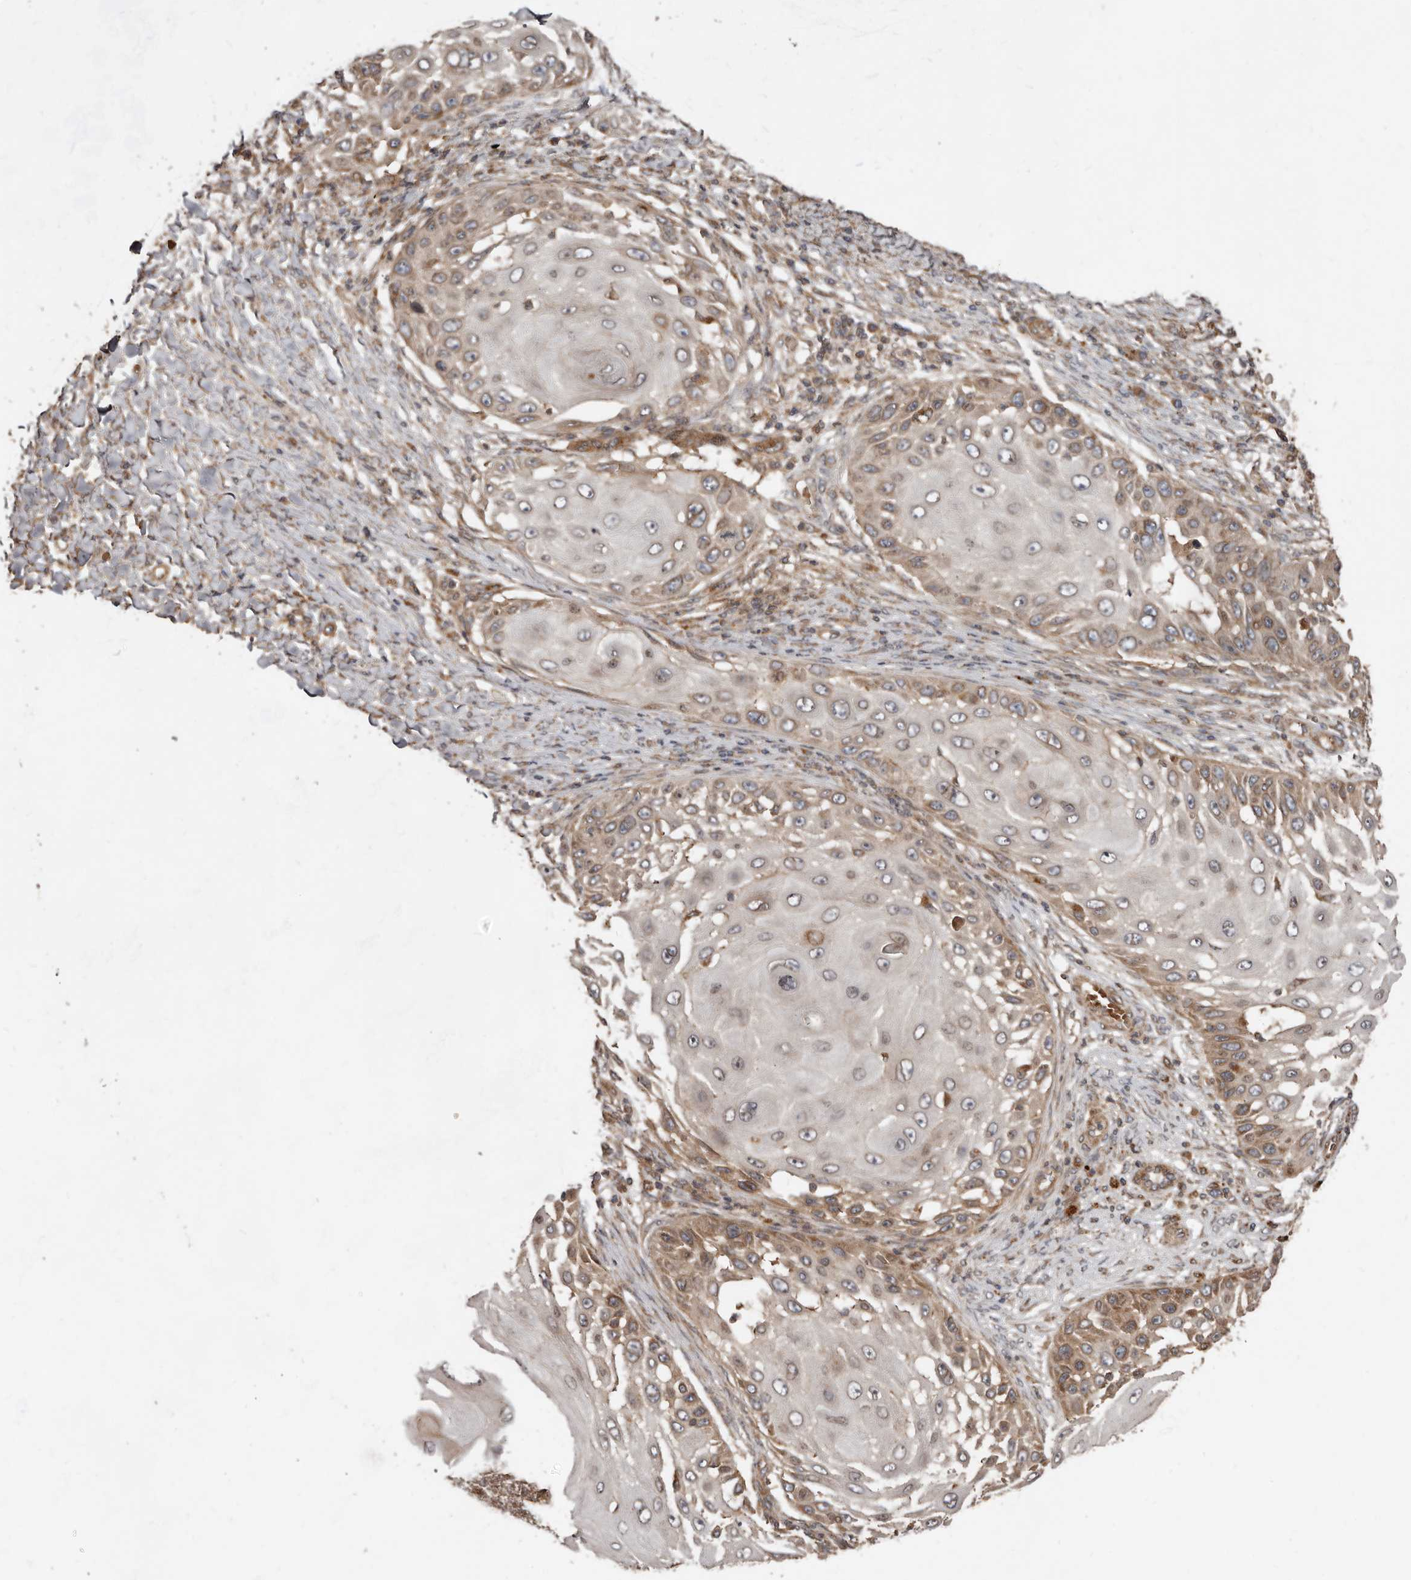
{"staining": {"intensity": "moderate", "quantity": "25%-75%", "location": "cytoplasmic/membranous"}, "tissue": "skin cancer", "cell_type": "Tumor cells", "image_type": "cancer", "snomed": [{"axis": "morphology", "description": "Squamous cell carcinoma, NOS"}, {"axis": "topography", "description": "Skin"}], "caption": "Brown immunohistochemical staining in human skin cancer displays moderate cytoplasmic/membranous positivity in approximately 25%-75% of tumor cells.", "gene": "STK36", "patient": {"sex": "female", "age": 44}}